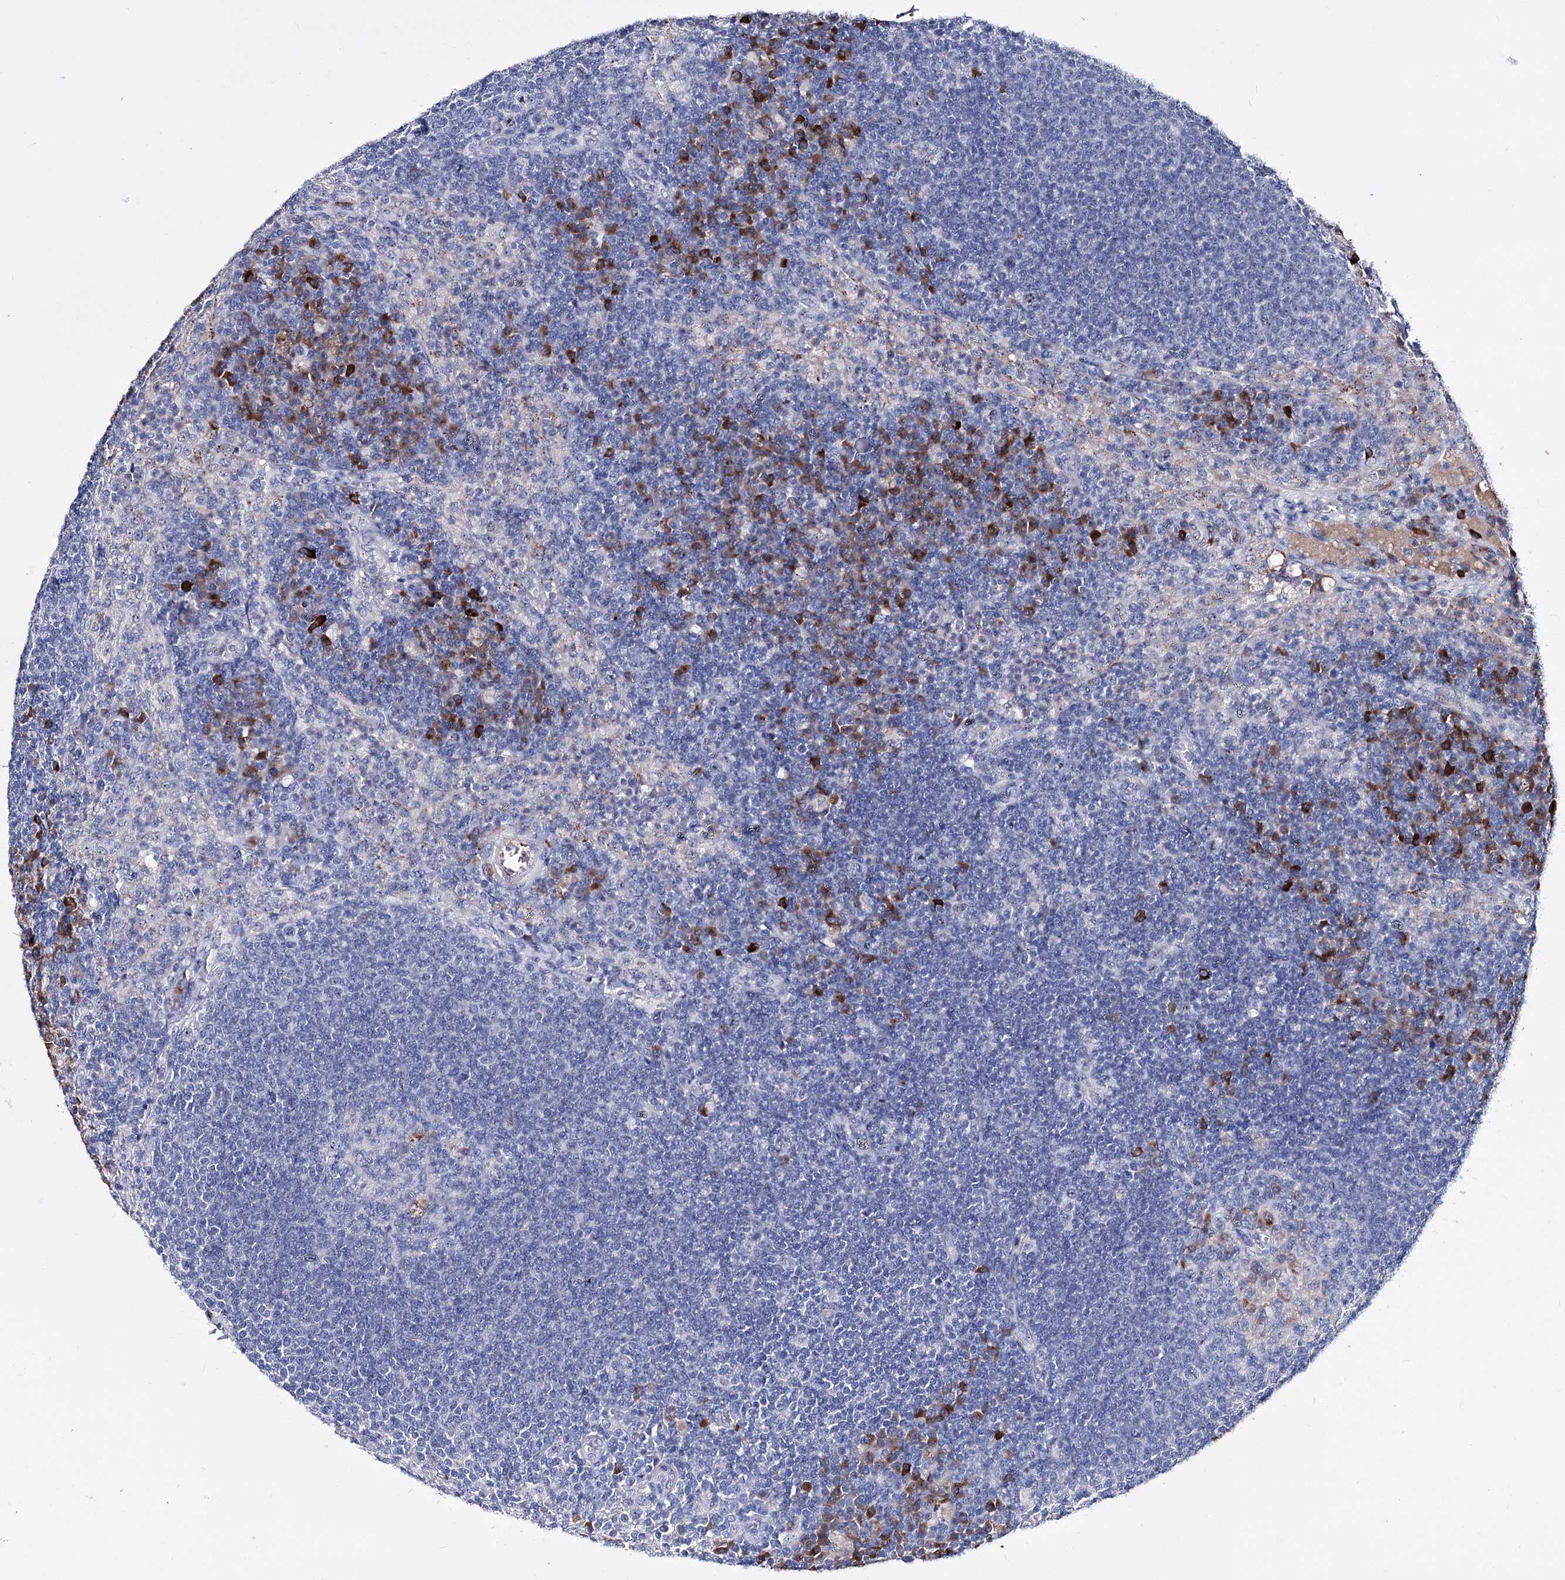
{"staining": {"intensity": "negative", "quantity": "none", "location": "none"}, "tissue": "lymph node", "cell_type": "Germinal center cells", "image_type": "normal", "snomed": [{"axis": "morphology", "description": "Normal tissue, NOS"}, {"axis": "topography", "description": "Lymph node"}], "caption": "High power microscopy histopathology image of an immunohistochemistry (IHC) histopathology image of benign lymph node, revealing no significant staining in germinal center cells.", "gene": "PCGF5", "patient": {"sex": "female", "age": 70}}